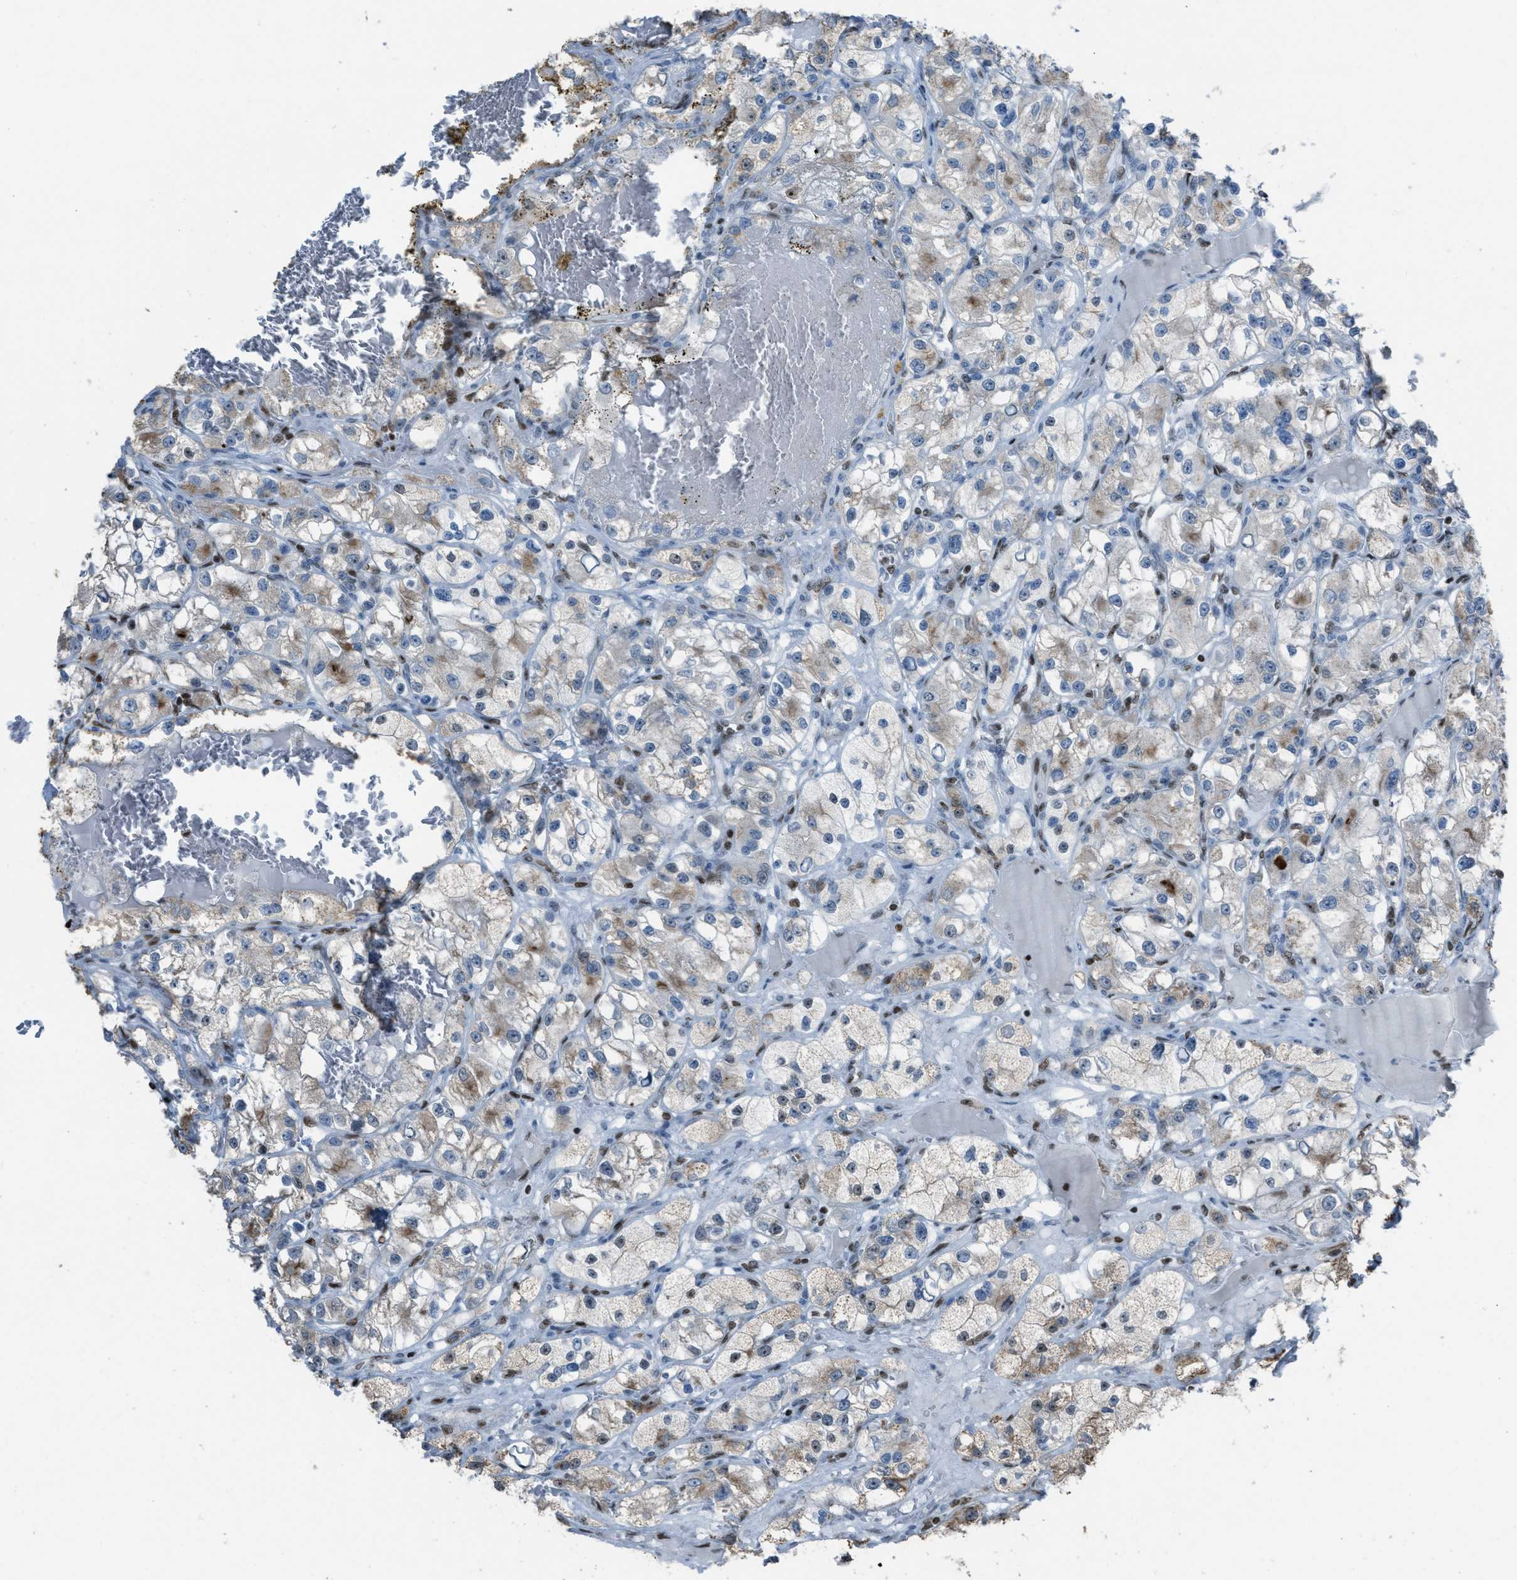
{"staining": {"intensity": "moderate", "quantity": "25%-75%", "location": "cytoplasmic/membranous"}, "tissue": "renal cancer", "cell_type": "Tumor cells", "image_type": "cancer", "snomed": [{"axis": "morphology", "description": "Adenocarcinoma, NOS"}, {"axis": "topography", "description": "Kidney"}], "caption": "Immunohistochemistry photomicrograph of human renal cancer stained for a protein (brown), which demonstrates medium levels of moderate cytoplasmic/membranous positivity in about 25%-75% of tumor cells.", "gene": "SLFN5", "patient": {"sex": "female", "age": 57}}